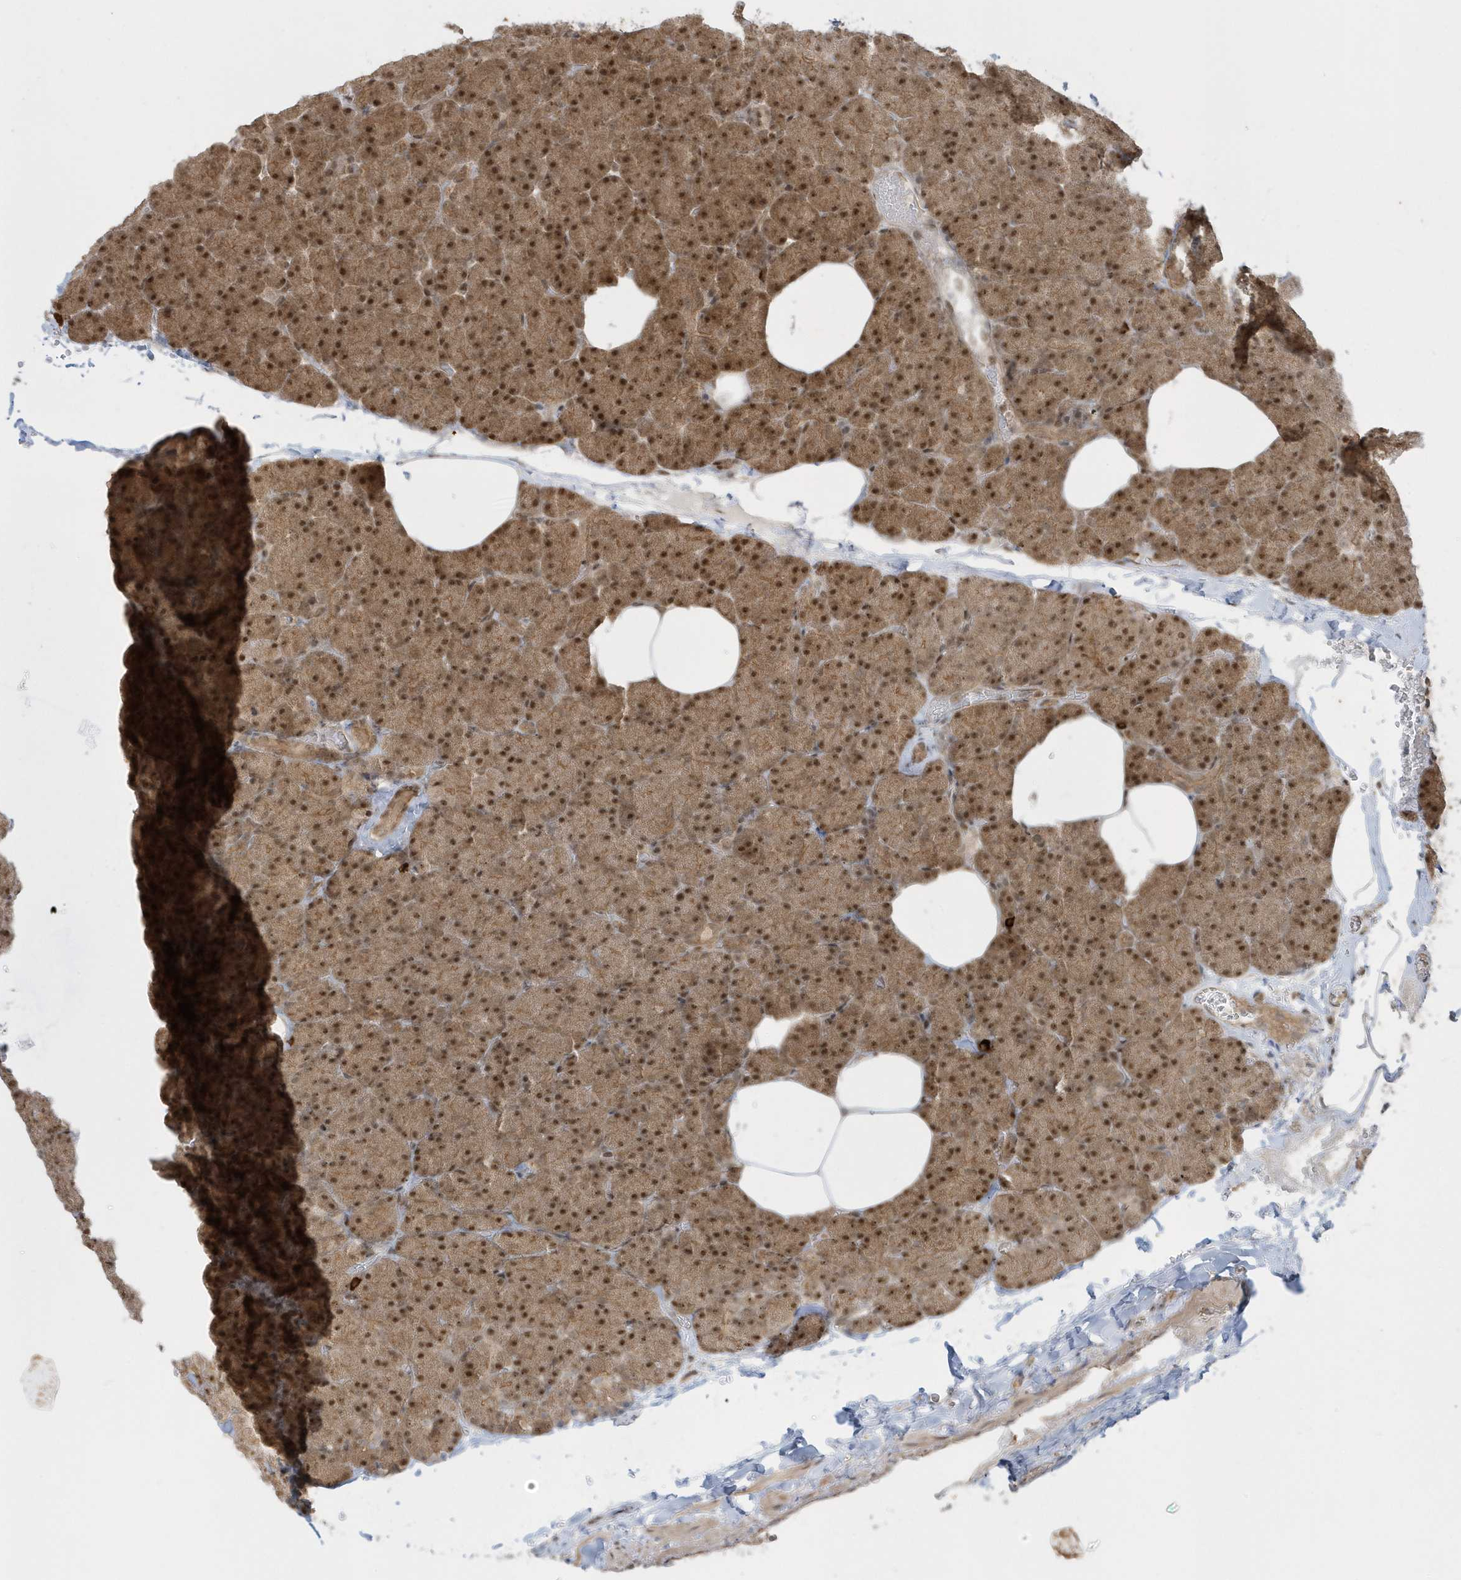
{"staining": {"intensity": "moderate", "quantity": ">75%", "location": "cytoplasmic/membranous,nuclear"}, "tissue": "pancreas", "cell_type": "Exocrine glandular cells", "image_type": "normal", "snomed": [{"axis": "morphology", "description": "Normal tissue, NOS"}, {"axis": "morphology", "description": "Carcinoid, malignant, NOS"}, {"axis": "topography", "description": "Pancreas"}], "caption": "Moderate cytoplasmic/membranous,nuclear expression is present in approximately >75% of exocrine glandular cells in benign pancreas.", "gene": "PPP1R7", "patient": {"sex": "female", "age": 35}}